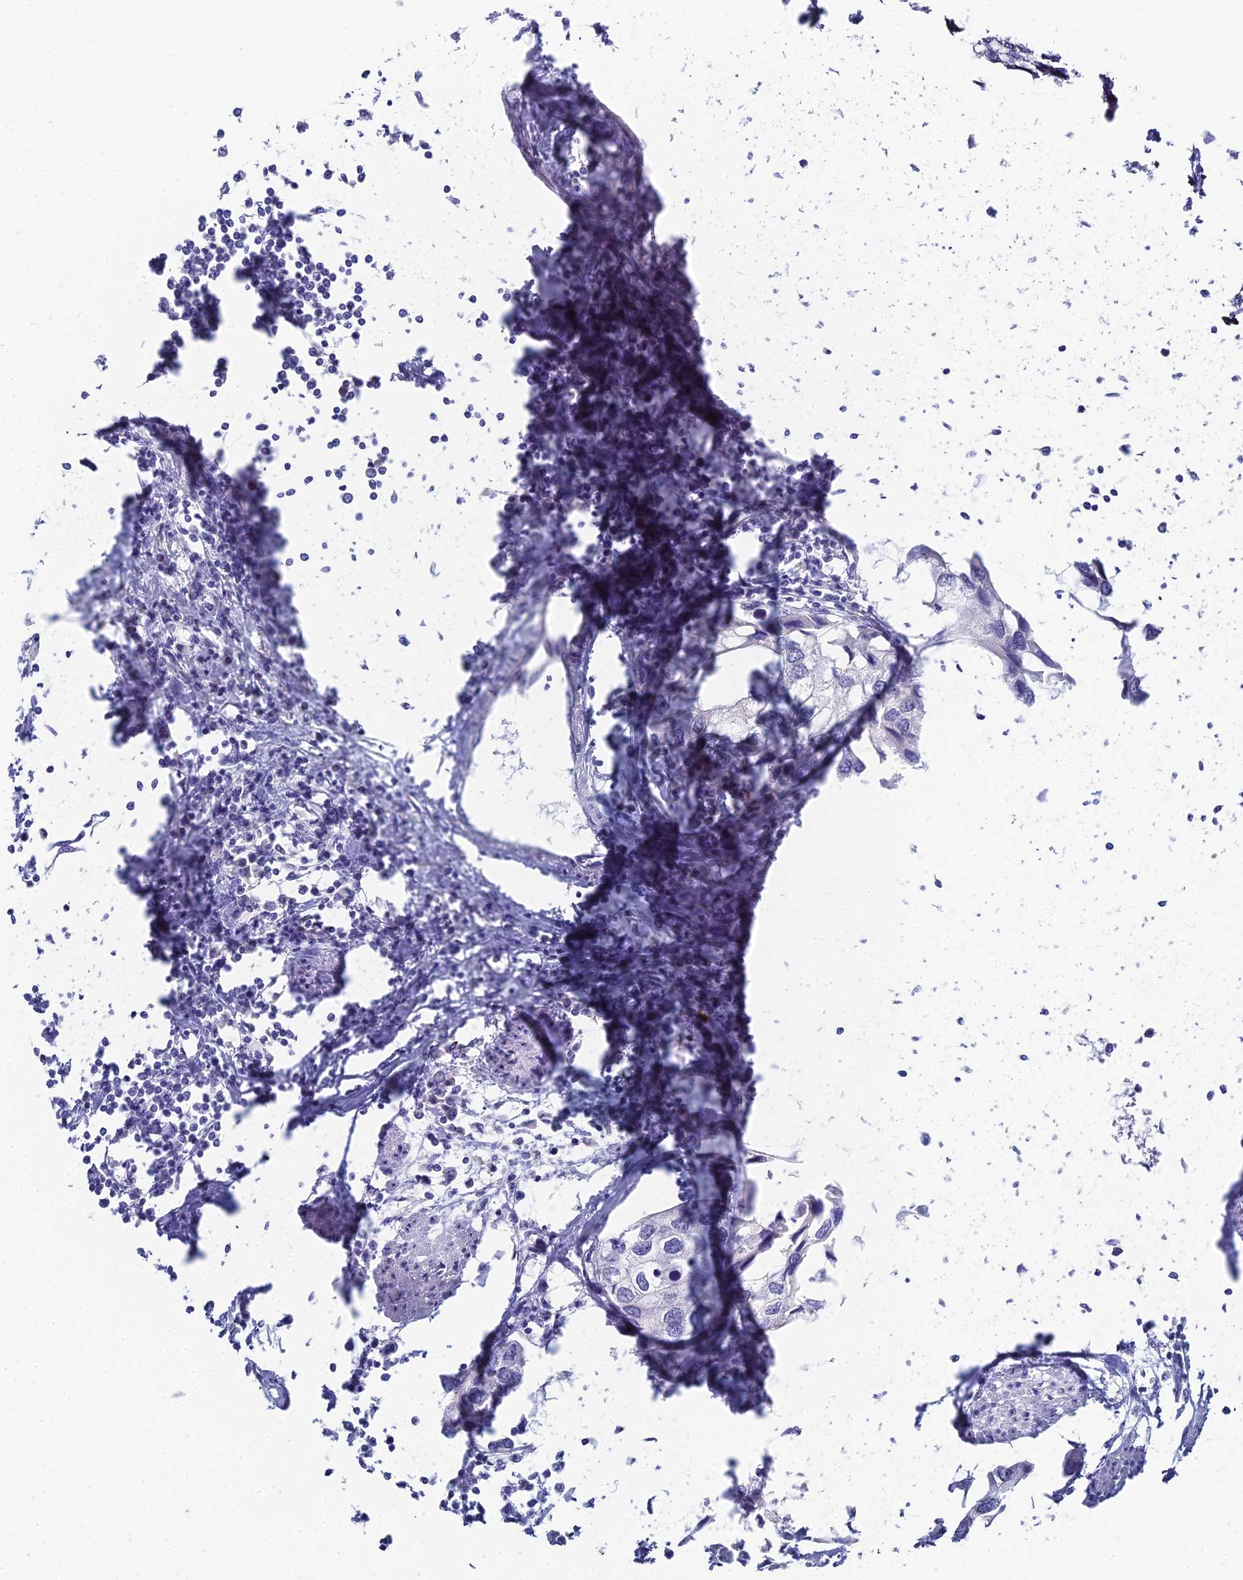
{"staining": {"intensity": "negative", "quantity": "none", "location": "none"}, "tissue": "urothelial cancer", "cell_type": "Tumor cells", "image_type": "cancer", "snomed": [{"axis": "morphology", "description": "Urothelial carcinoma, High grade"}, {"axis": "topography", "description": "Urinary bladder"}], "caption": "Image shows no protein expression in tumor cells of urothelial carcinoma (high-grade) tissue.", "gene": "PRR22", "patient": {"sex": "male", "age": 64}}